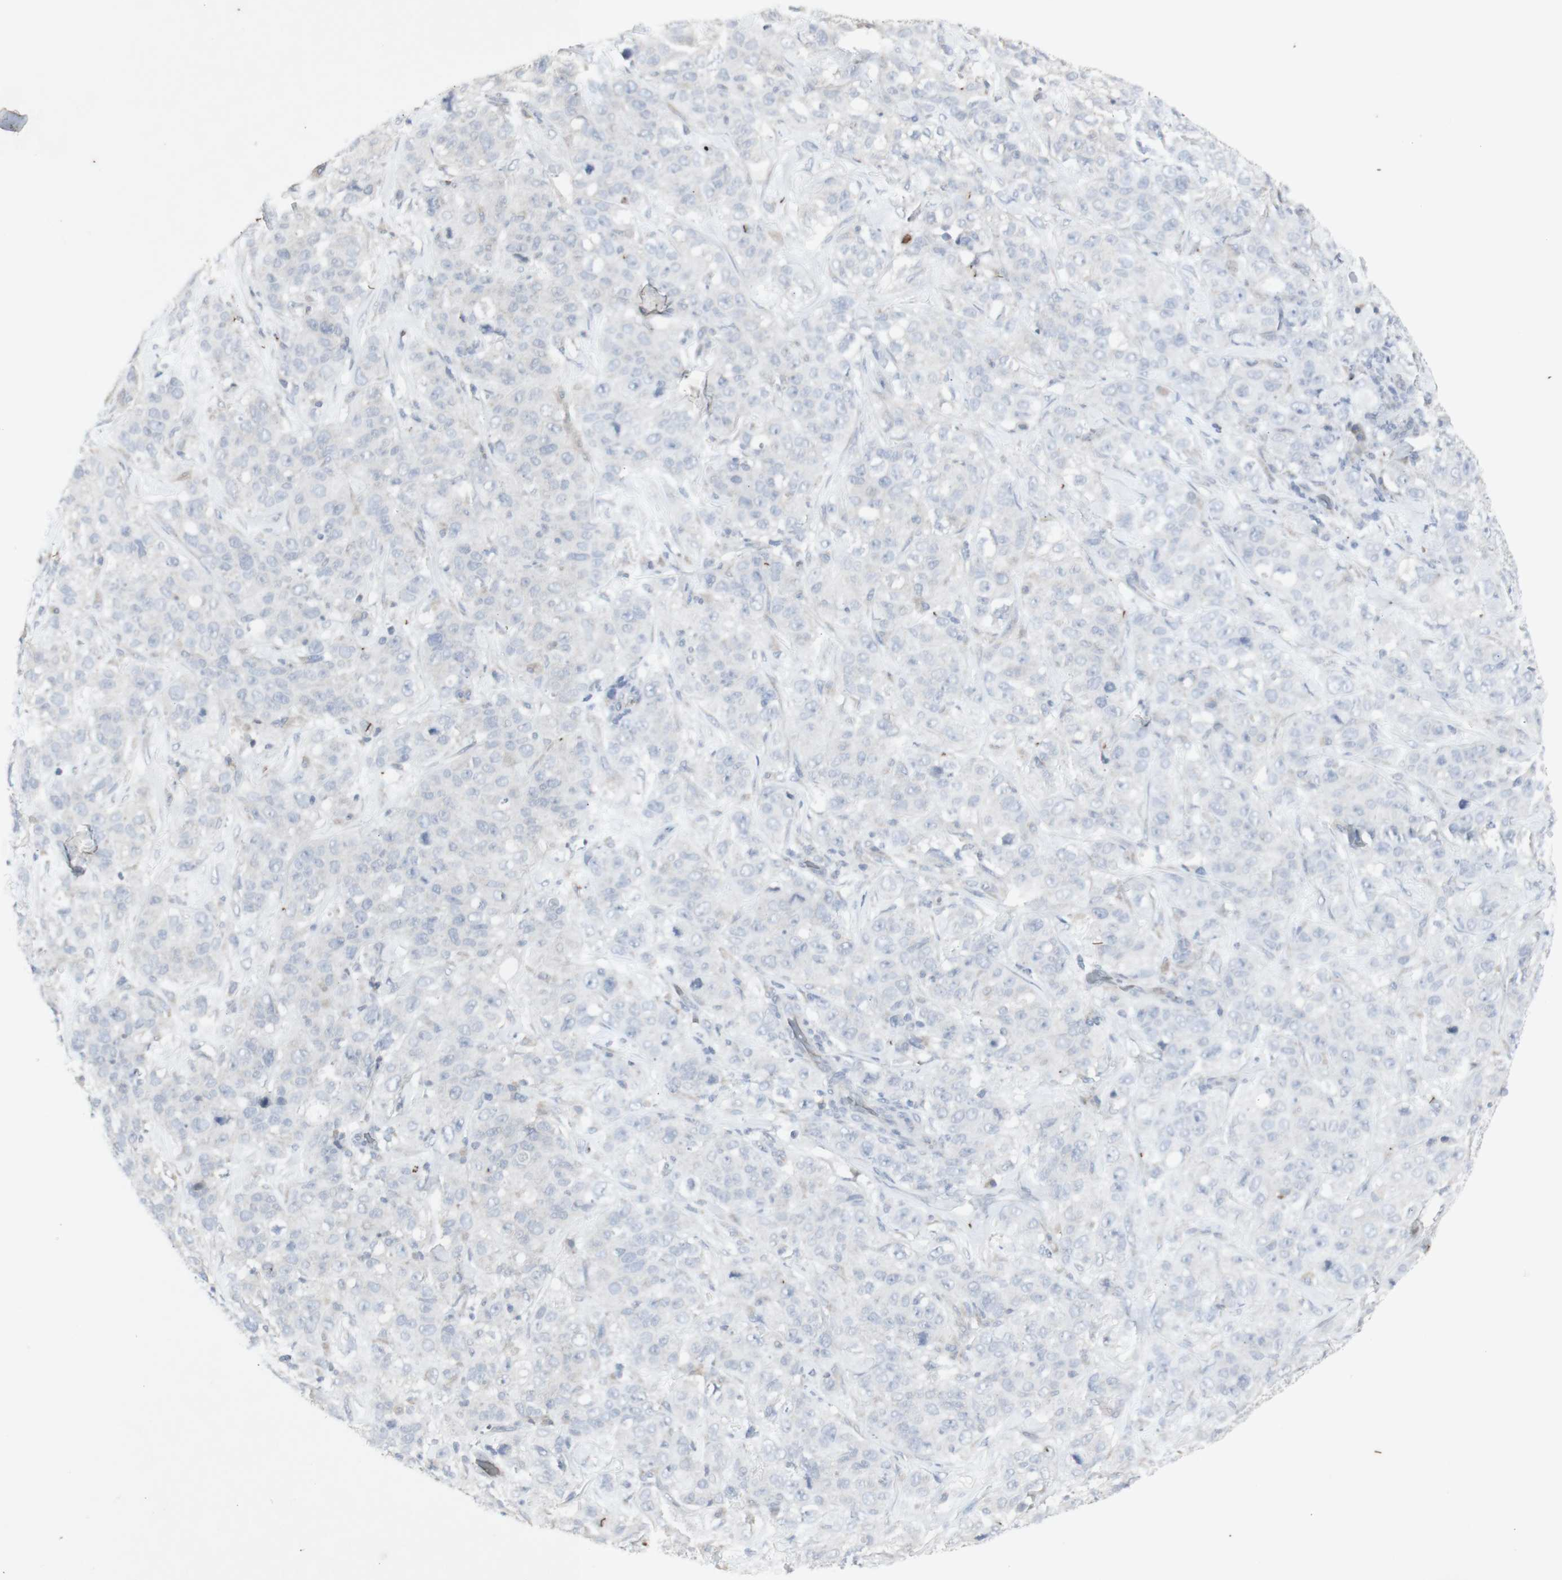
{"staining": {"intensity": "negative", "quantity": "none", "location": "none"}, "tissue": "stomach cancer", "cell_type": "Tumor cells", "image_type": "cancer", "snomed": [{"axis": "morphology", "description": "Adenocarcinoma, NOS"}, {"axis": "topography", "description": "Stomach"}], "caption": "IHC of adenocarcinoma (stomach) displays no expression in tumor cells.", "gene": "INS", "patient": {"sex": "male", "age": 48}}